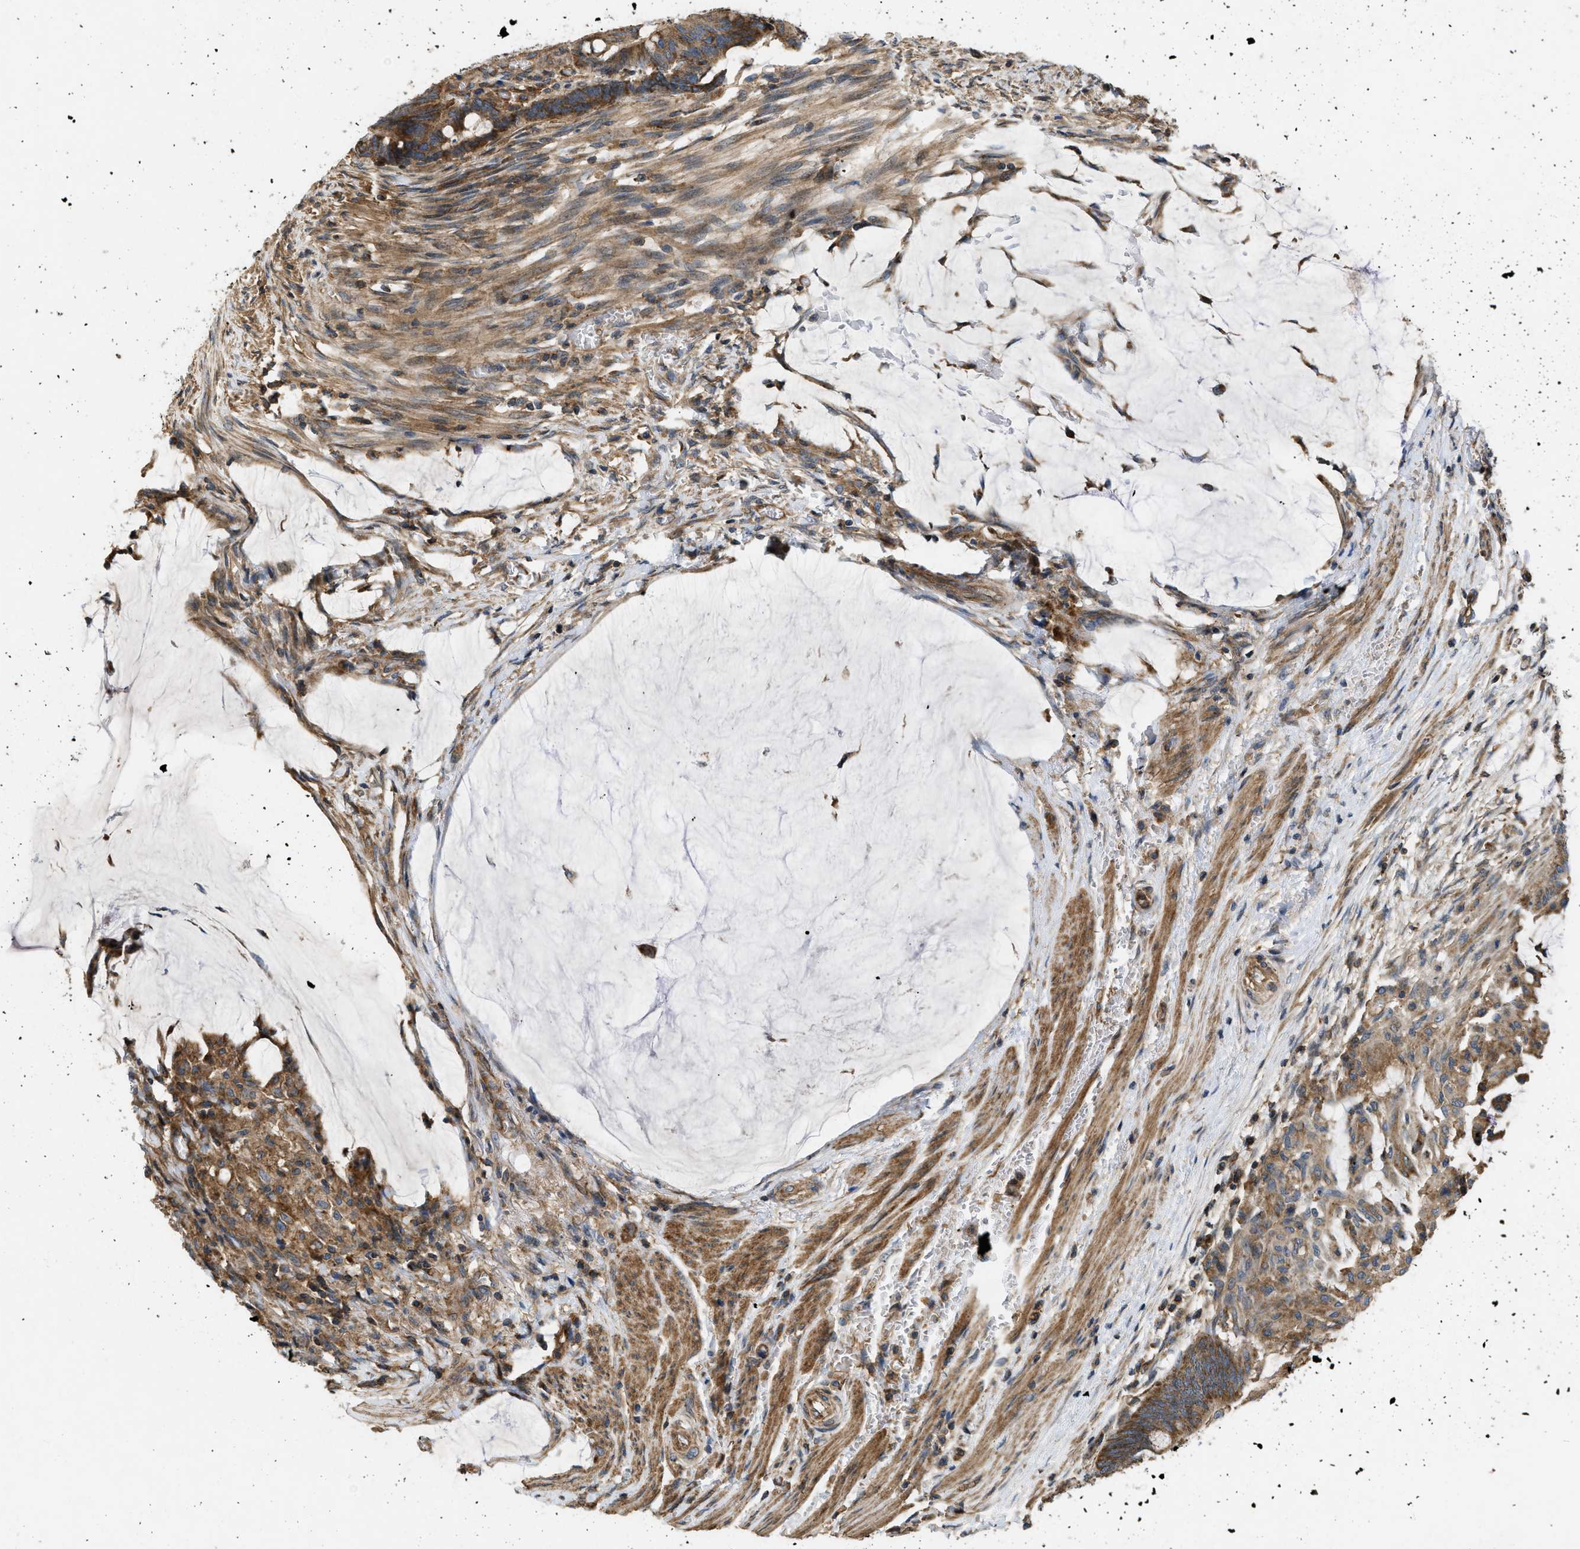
{"staining": {"intensity": "moderate", "quantity": ">75%", "location": "cytoplasmic/membranous"}, "tissue": "colorectal cancer", "cell_type": "Tumor cells", "image_type": "cancer", "snomed": [{"axis": "morphology", "description": "Normal tissue, NOS"}, {"axis": "morphology", "description": "Adenocarcinoma, NOS"}, {"axis": "topography", "description": "Rectum"}, {"axis": "topography", "description": "Peripheral nerve tissue"}], "caption": "DAB immunohistochemical staining of human adenocarcinoma (colorectal) demonstrates moderate cytoplasmic/membranous protein staining in approximately >75% of tumor cells. (DAB (3,3'-diaminobenzidine) = brown stain, brightfield microscopy at high magnification).", "gene": "GNB4", "patient": {"sex": "male", "age": 92}}